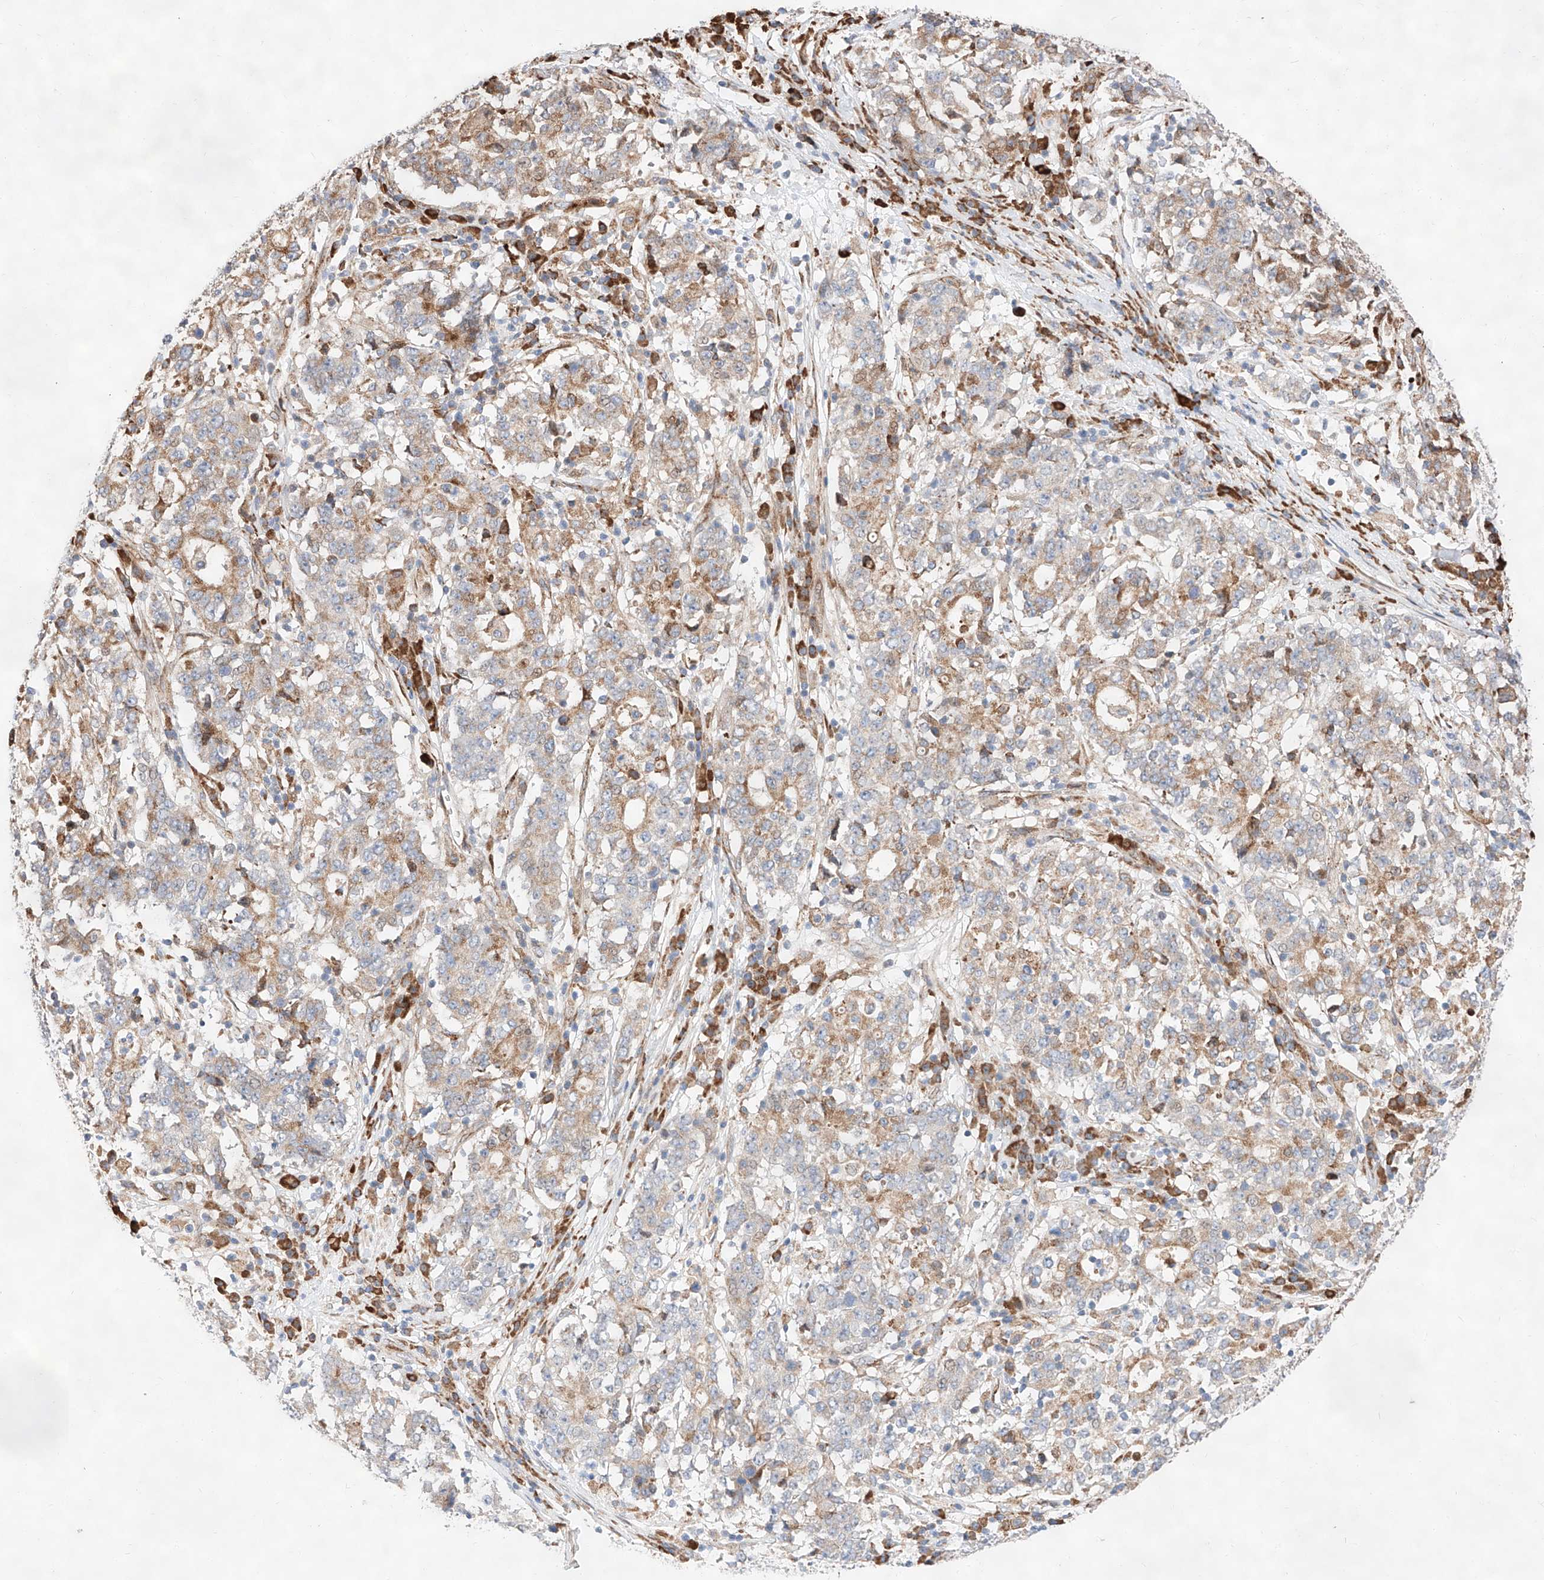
{"staining": {"intensity": "weak", "quantity": ">75%", "location": "cytoplasmic/membranous"}, "tissue": "stomach cancer", "cell_type": "Tumor cells", "image_type": "cancer", "snomed": [{"axis": "morphology", "description": "Adenocarcinoma, NOS"}, {"axis": "topography", "description": "Stomach"}], "caption": "Human stomach adenocarcinoma stained with a protein marker reveals weak staining in tumor cells.", "gene": "ATP9B", "patient": {"sex": "male", "age": 59}}